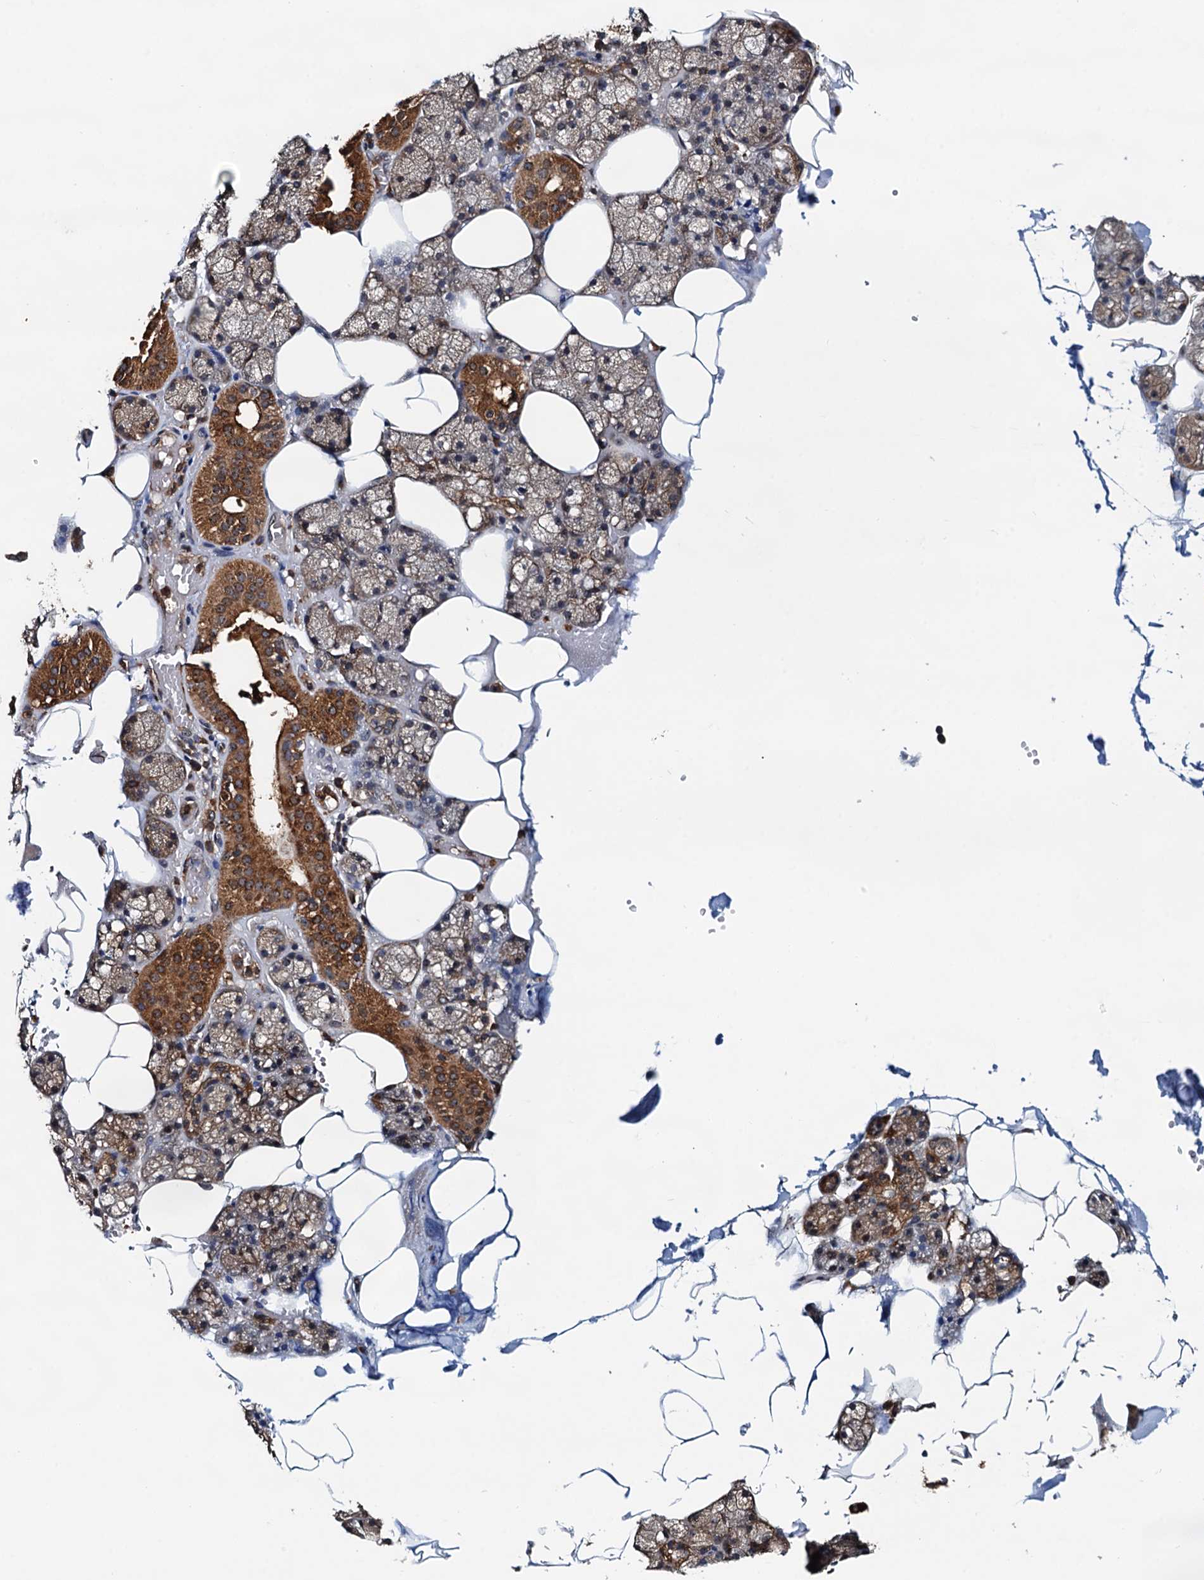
{"staining": {"intensity": "strong", "quantity": "25%-75%", "location": "cytoplasmic/membranous"}, "tissue": "salivary gland", "cell_type": "Glandular cells", "image_type": "normal", "snomed": [{"axis": "morphology", "description": "Normal tissue, NOS"}, {"axis": "topography", "description": "Salivary gland"}], "caption": "Glandular cells reveal high levels of strong cytoplasmic/membranous staining in about 25%-75% of cells in unremarkable salivary gland. (brown staining indicates protein expression, while blue staining denotes nuclei).", "gene": "USP6NL", "patient": {"sex": "male", "age": 62}}